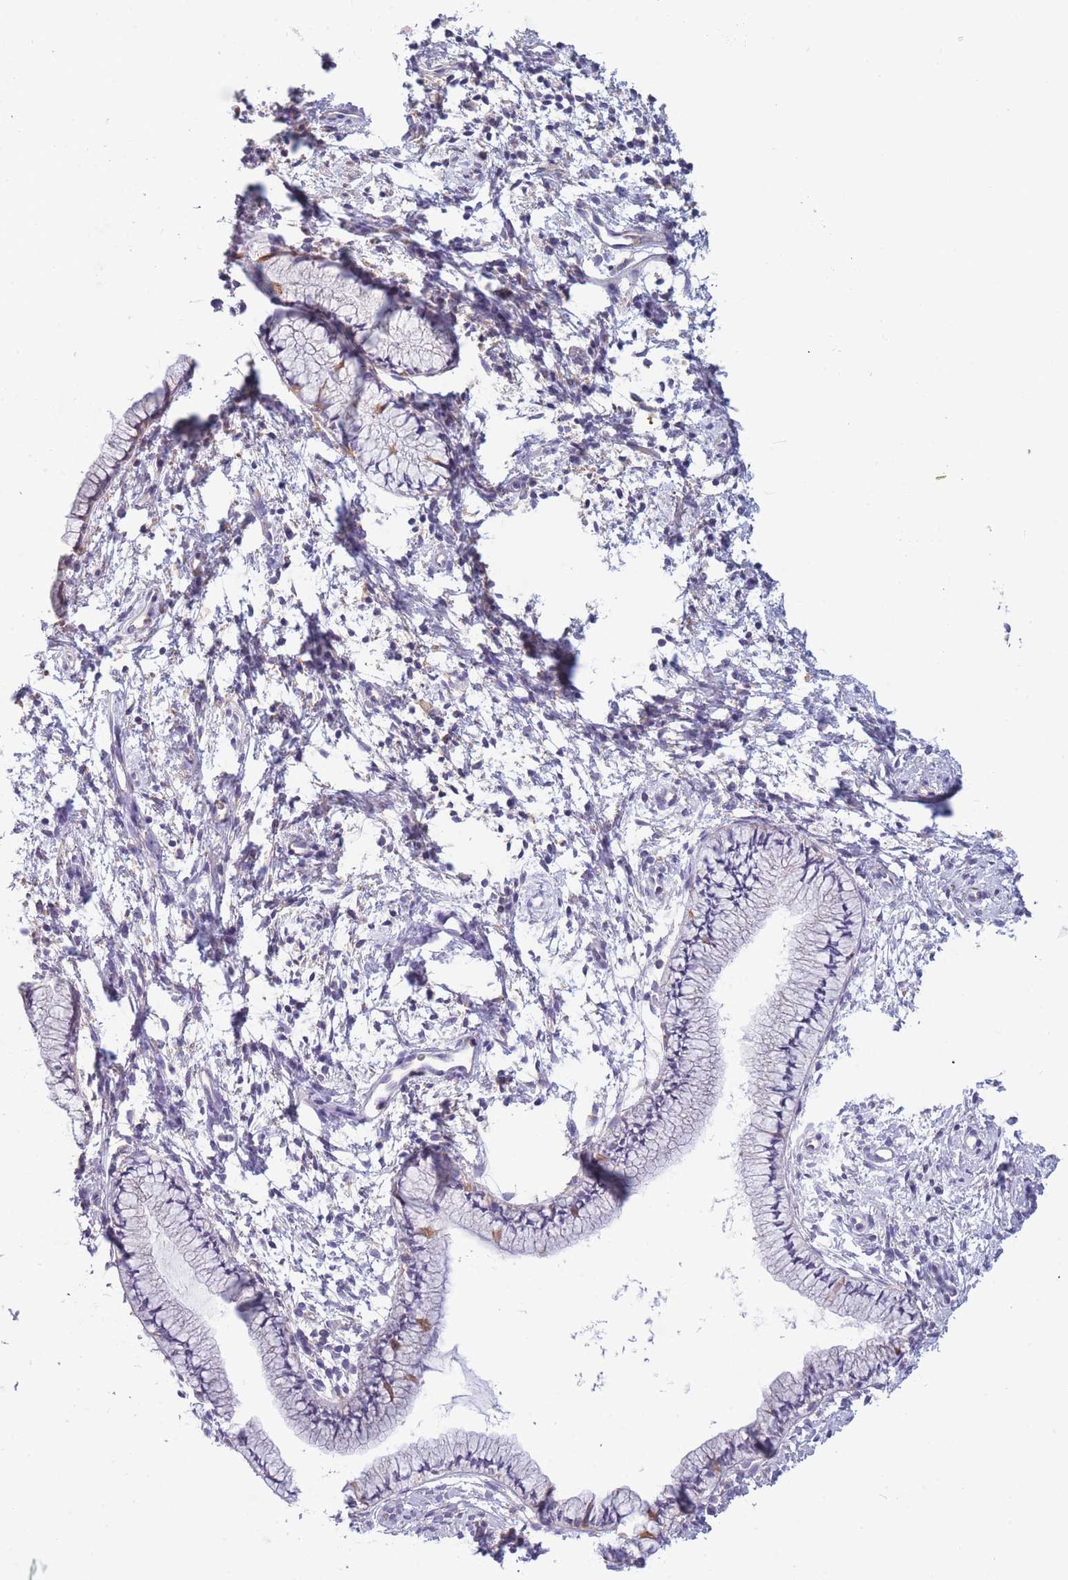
{"staining": {"intensity": "negative", "quantity": "none", "location": "none"}, "tissue": "cervix", "cell_type": "Glandular cells", "image_type": "normal", "snomed": [{"axis": "morphology", "description": "Normal tissue, NOS"}, {"axis": "topography", "description": "Cervix"}], "caption": "This is a photomicrograph of immunohistochemistry staining of normal cervix, which shows no staining in glandular cells.", "gene": "NDUFAF6", "patient": {"sex": "female", "age": 57}}